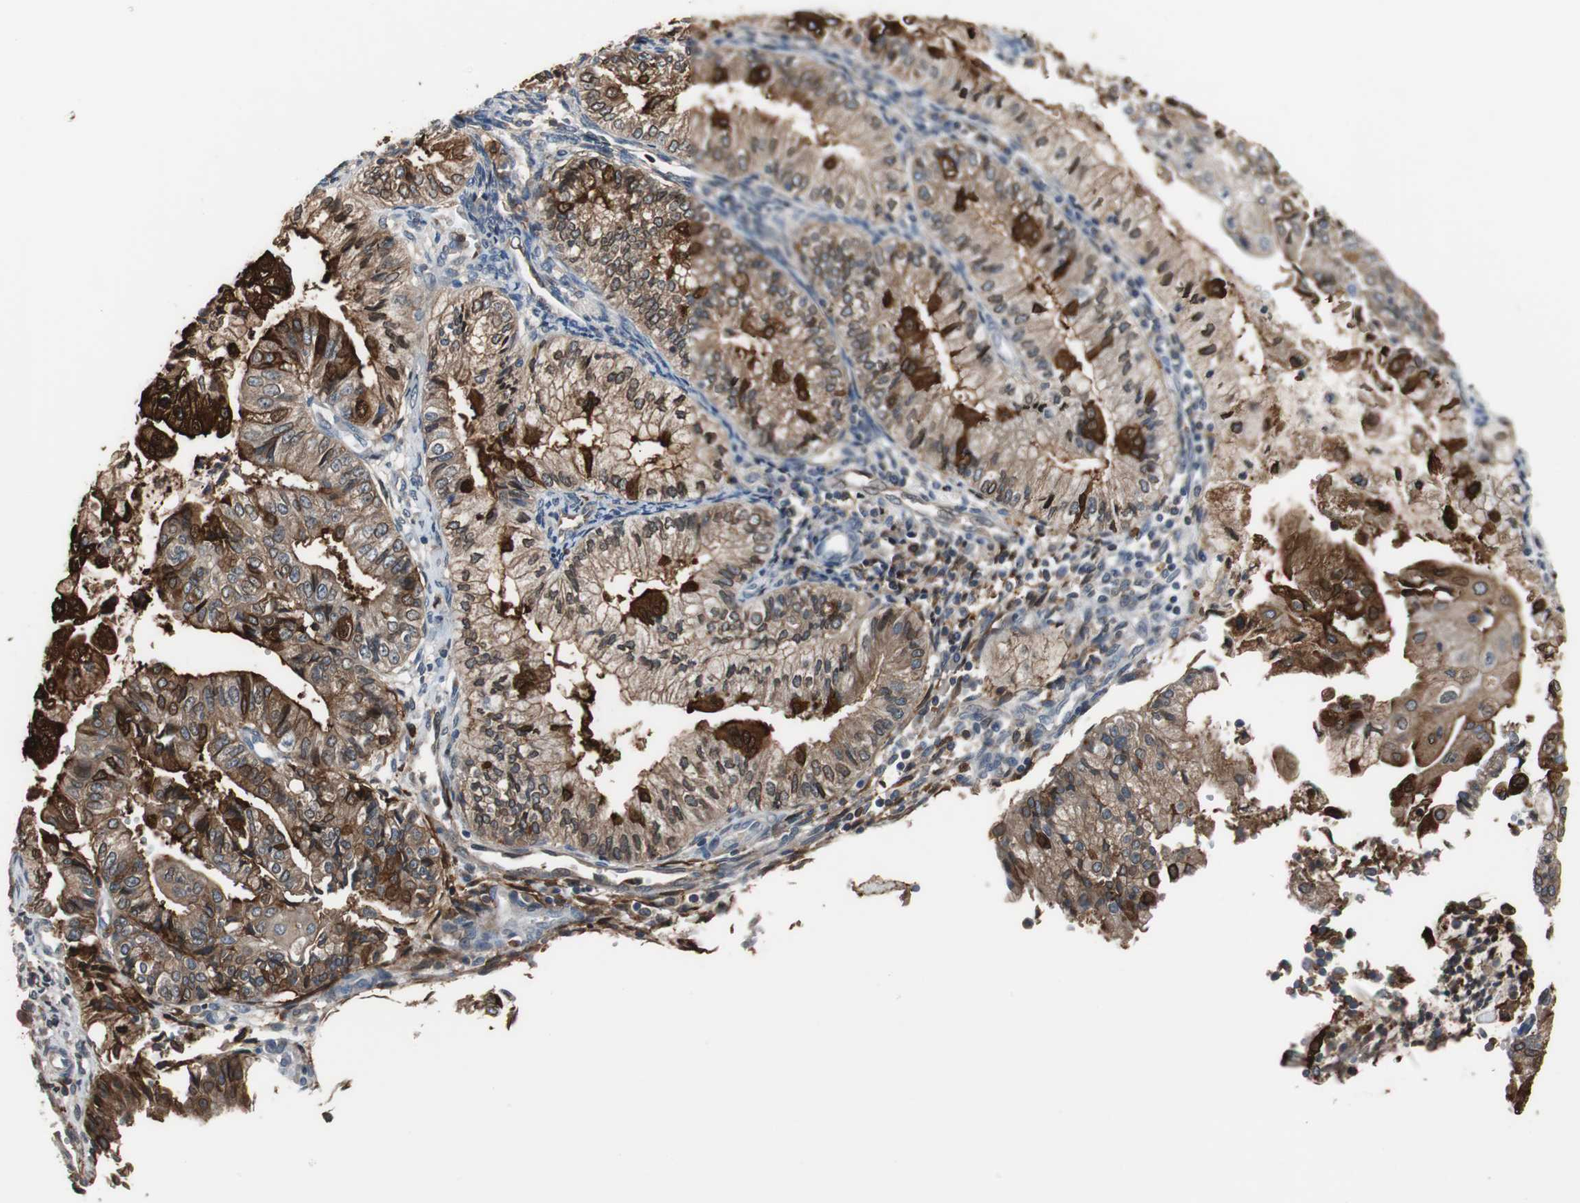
{"staining": {"intensity": "strong", "quantity": "25%-75%", "location": "cytoplasmic/membranous,nuclear"}, "tissue": "endometrial cancer", "cell_type": "Tumor cells", "image_type": "cancer", "snomed": [{"axis": "morphology", "description": "Adenocarcinoma, NOS"}, {"axis": "topography", "description": "Endometrium"}], "caption": "The histopathology image shows staining of endometrial cancer, revealing strong cytoplasmic/membranous and nuclear protein expression (brown color) within tumor cells.", "gene": "ANXA4", "patient": {"sex": "female", "age": 59}}